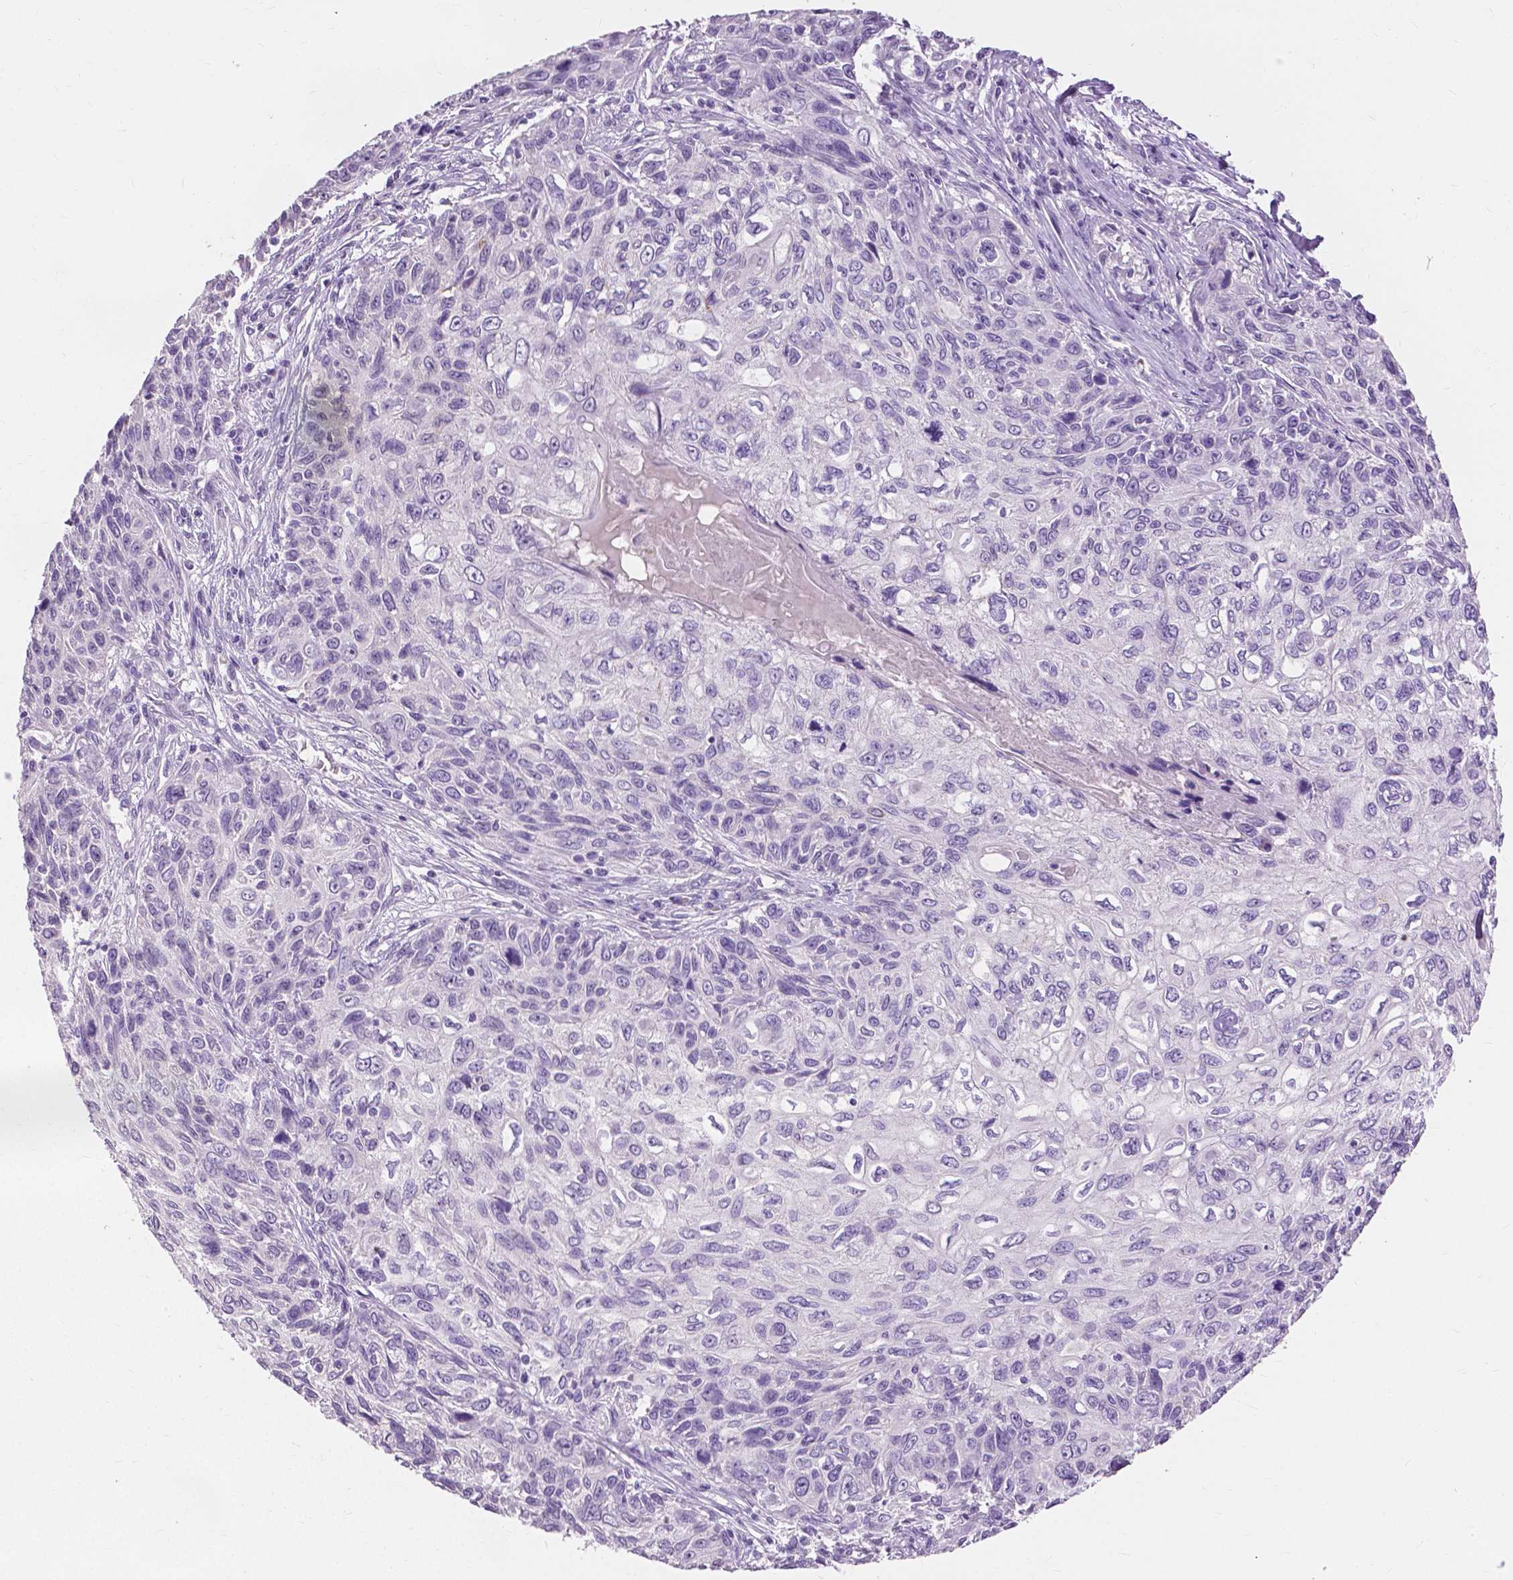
{"staining": {"intensity": "negative", "quantity": "none", "location": "none"}, "tissue": "skin cancer", "cell_type": "Tumor cells", "image_type": "cancer", "snomed": [{"axis": "morphology", "description": "Squamous cell carcinoma, NOS"}, {"axis": "topography", "description": "Skin"}], "caption": "Human skin squamous cell carcinoma stained for a protein using immunohistochemistry (IHC) demonstrates no staining in tumor cells.", "gene": "CXCR2", "patient": {"sex": "male", "age": 92}}